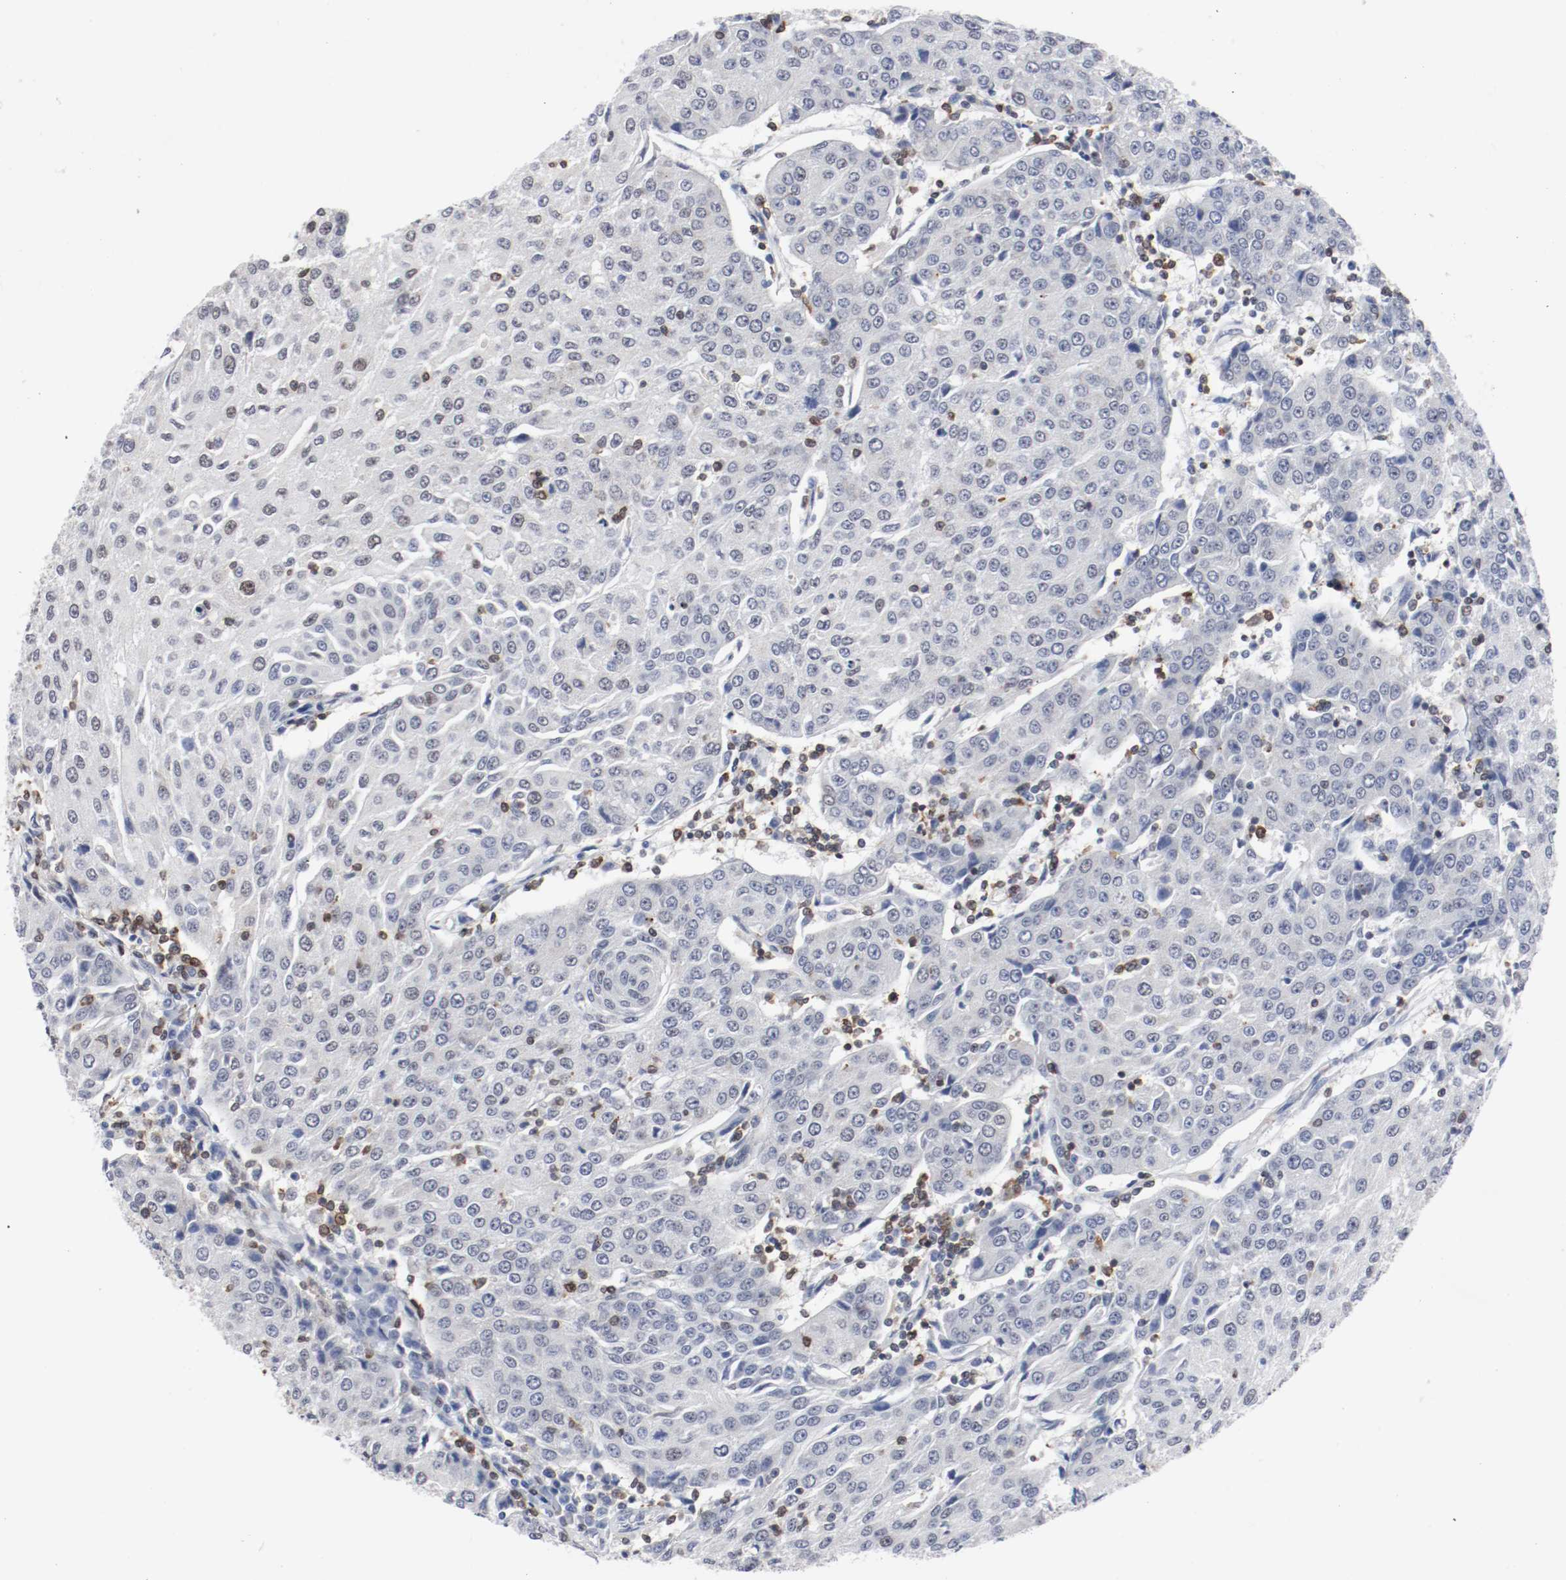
{"staining": {"intensity": "negative", "quantity": "none", "location": "none"}, "tissue": "urothelial cancer", "cell_type": "Tumor cells", "image_type": "cancer", "snomed": [{"axis": "morphology", "description": "Urothelial carcinoma, High grade"}, {"axis": "topography", "description": "Urinary bladder"}], "caption": "A high-resolution photomicrograph shows IHC staining of high-grade urothelial carcinoma, which demonstrates no significant expression in tumor cells. (DAB immunohistochemistry visualized using brightfield microscopy, high magnification).", "gene": "JUND", "patient": {"sex": "female", "age": 85}}